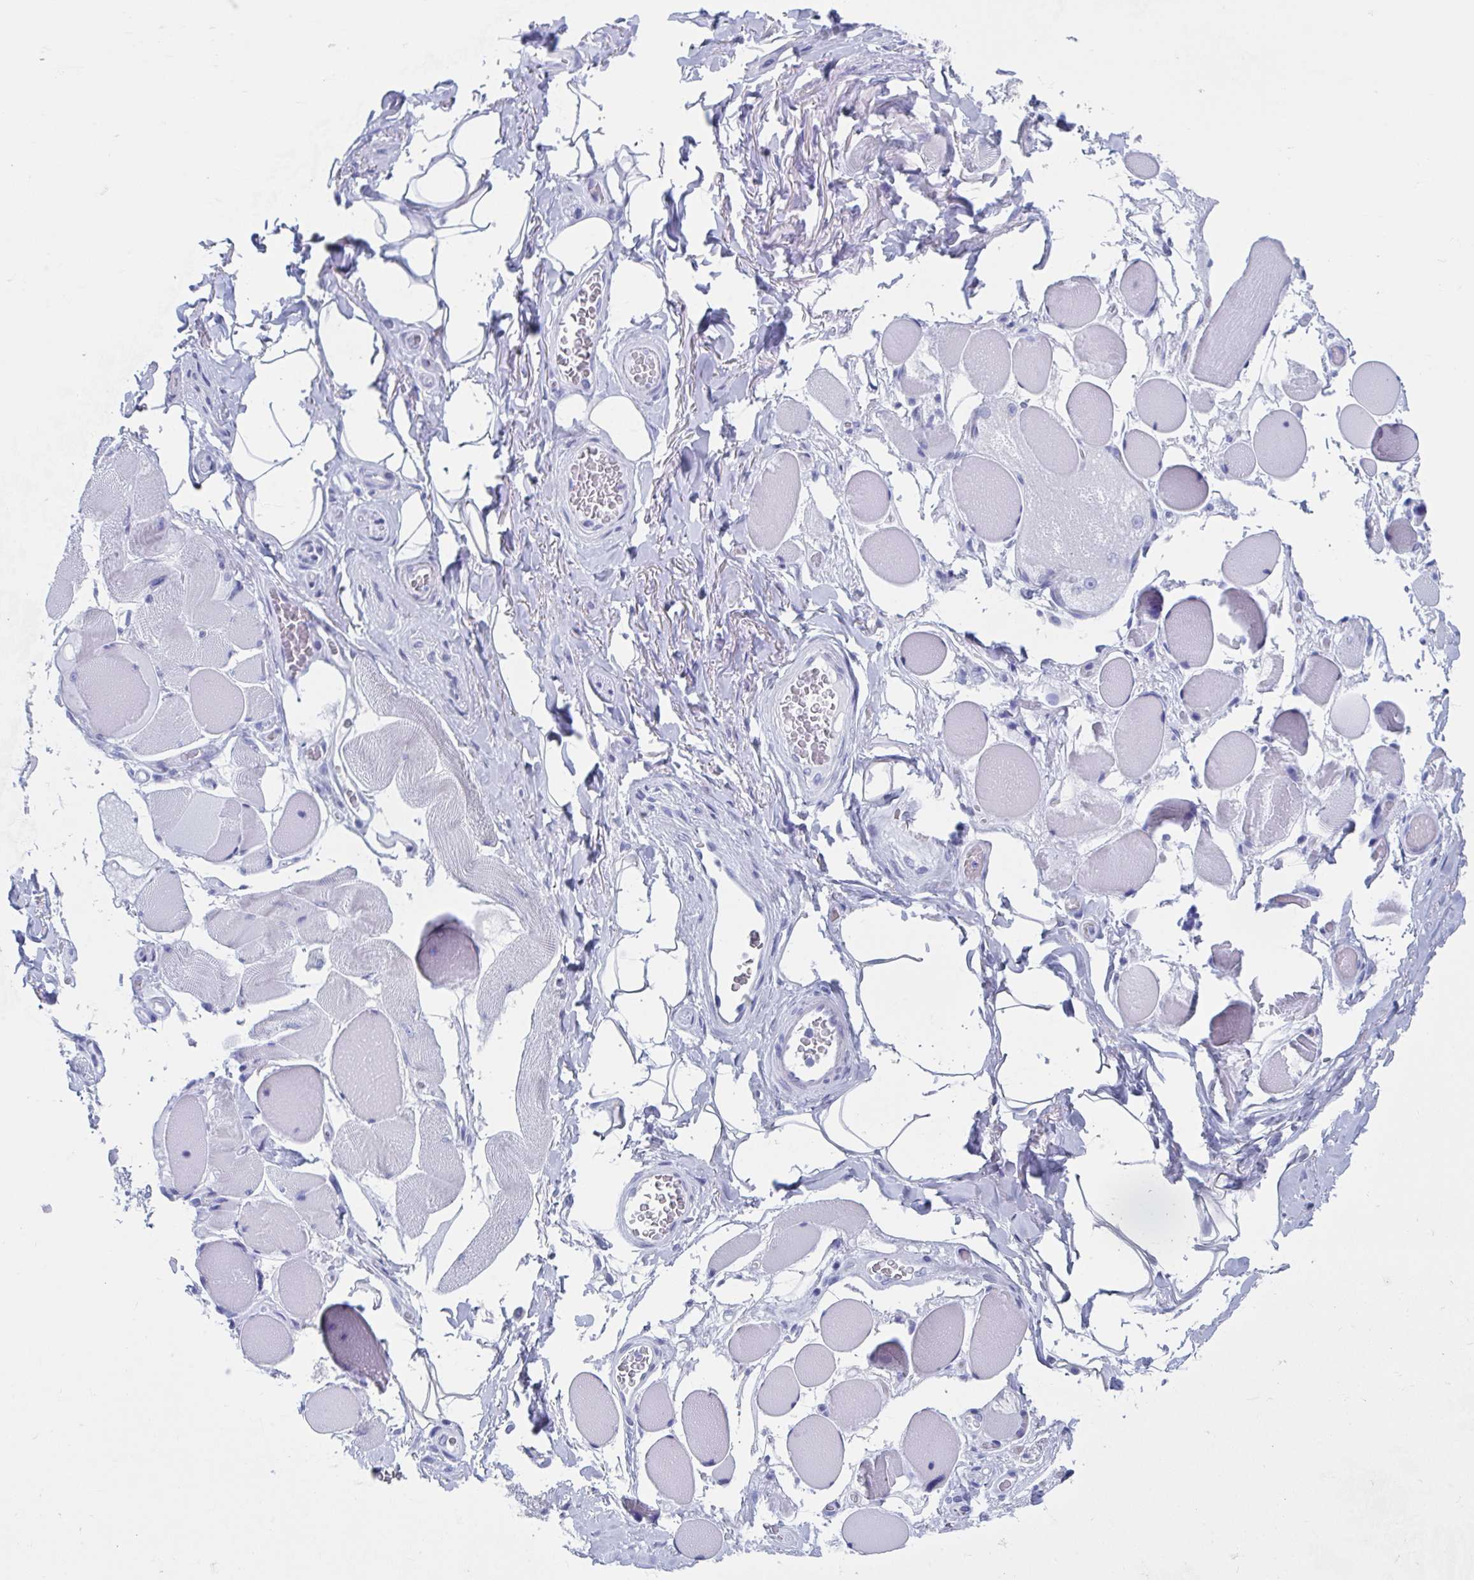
{"staining": {"intensity": "negative", "quantity": "none", "location": "none"}, "tissue": "skeletal muscle", "cell_type": "Myocytes", "image_type": "normal", "snomed": [{"axis": "morphology", "description": "Normal tissue, NOS"}, {"axis": "topography", "description": "Skeletal muscle"}, {"axis": "topography", "description": "Anal"}, {"axis": "topography", "description": "Peripheral nerve tissue"}], "caption": "The IHC photomicrograph has no significant expression in myocytes of skeletal muscle.", "gene": "HDGFL1", "patient": {"sex": "male", "age": 53}}